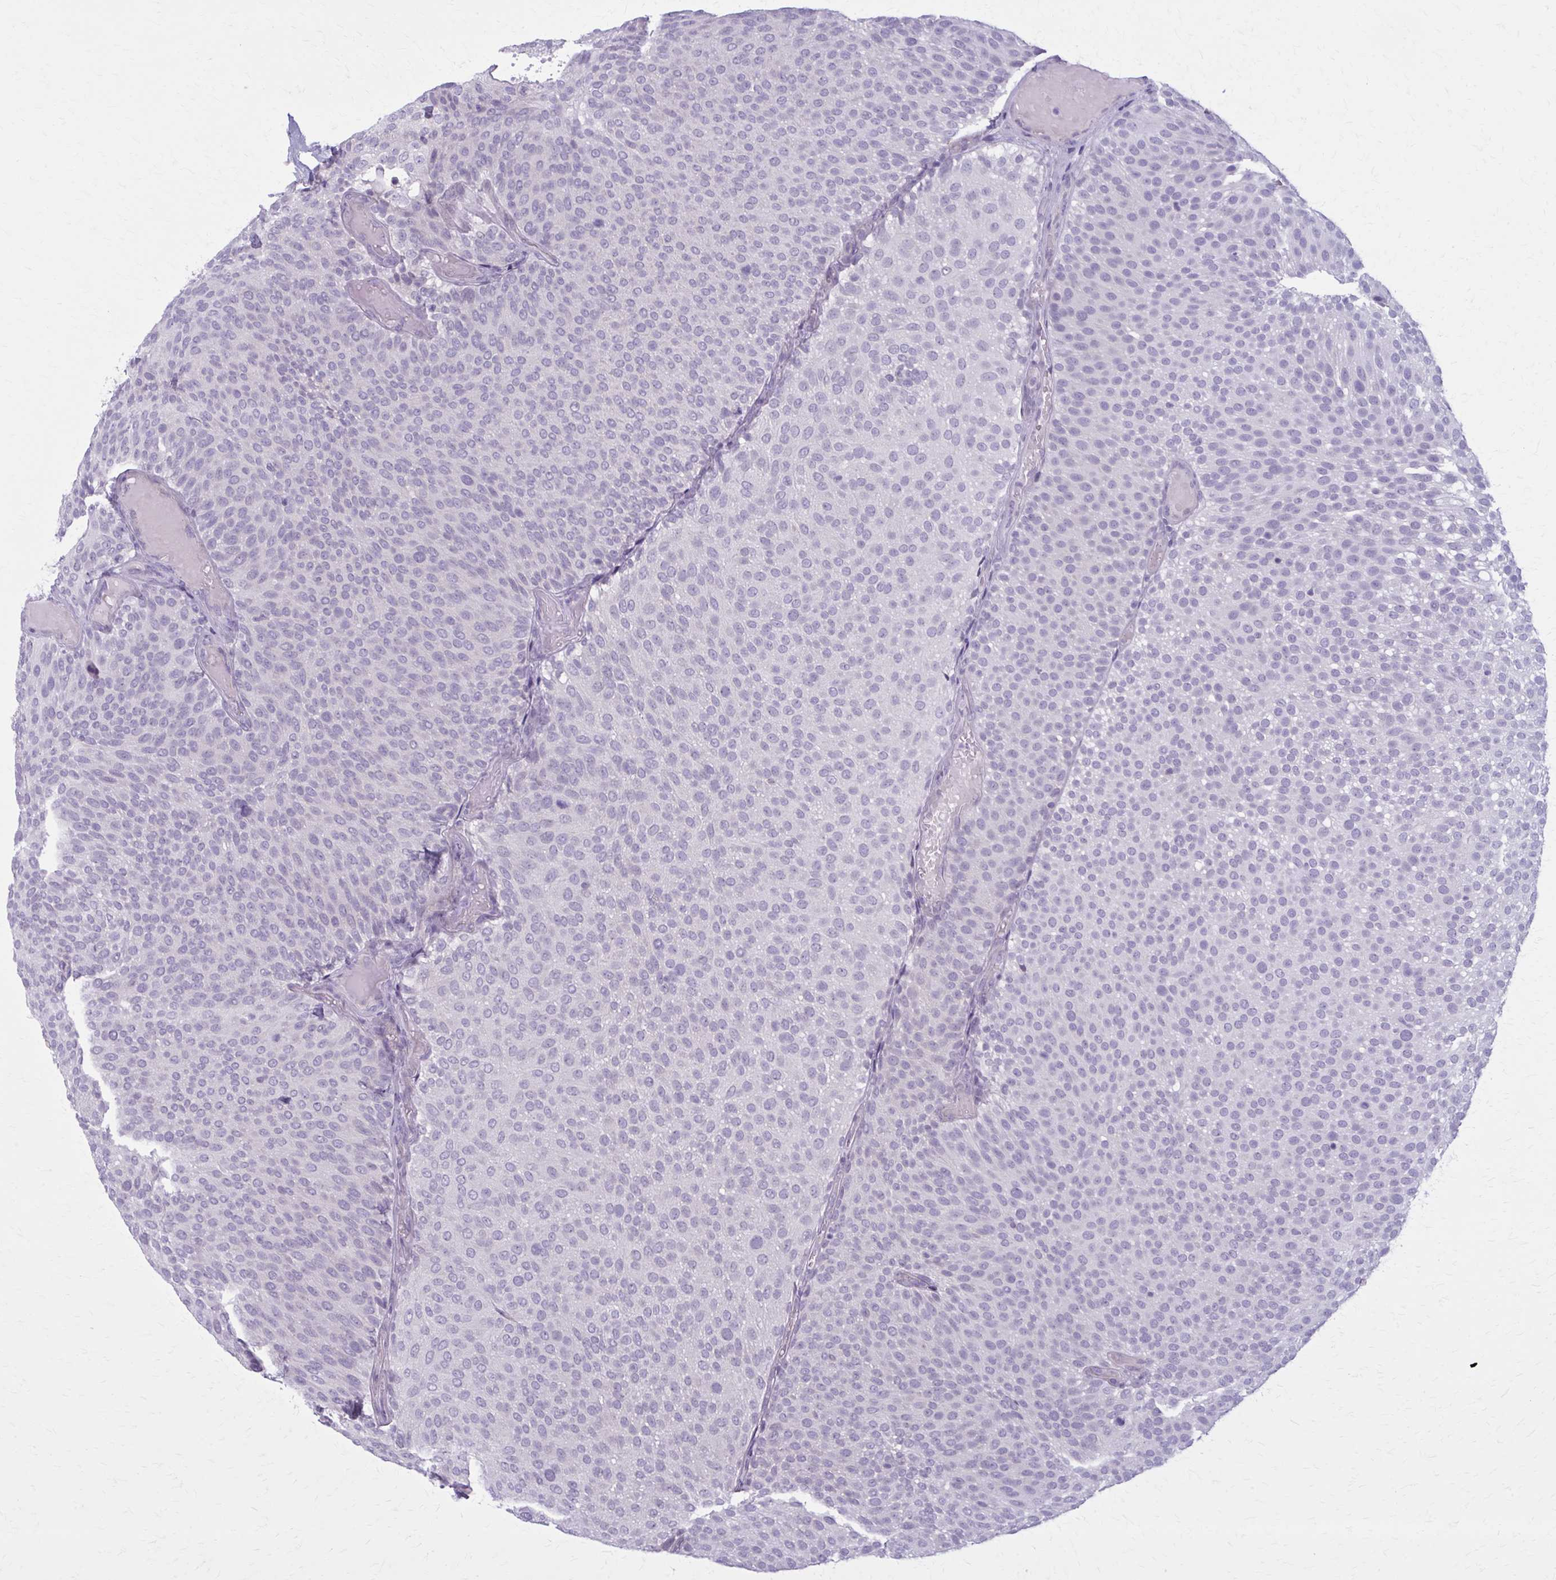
{"staining": {"intensity": "negative", "quantity": "none", "location": "none"}, "tissue": "urothelial cancer", "cell_type": "Tumor cells", "image_type": "cancer", "snomed": [{"axis": "morphology", "description": "Urothelial carcinoma, Low grade"}, {"axis": "topography", "description": "Urinary bladder"}], "caption": "Tumor cells are negative for protein expression in human urothelial carcinoma (low-grade).", "gene": "CD38", "patient": {"sex": "male", "age": 78}}